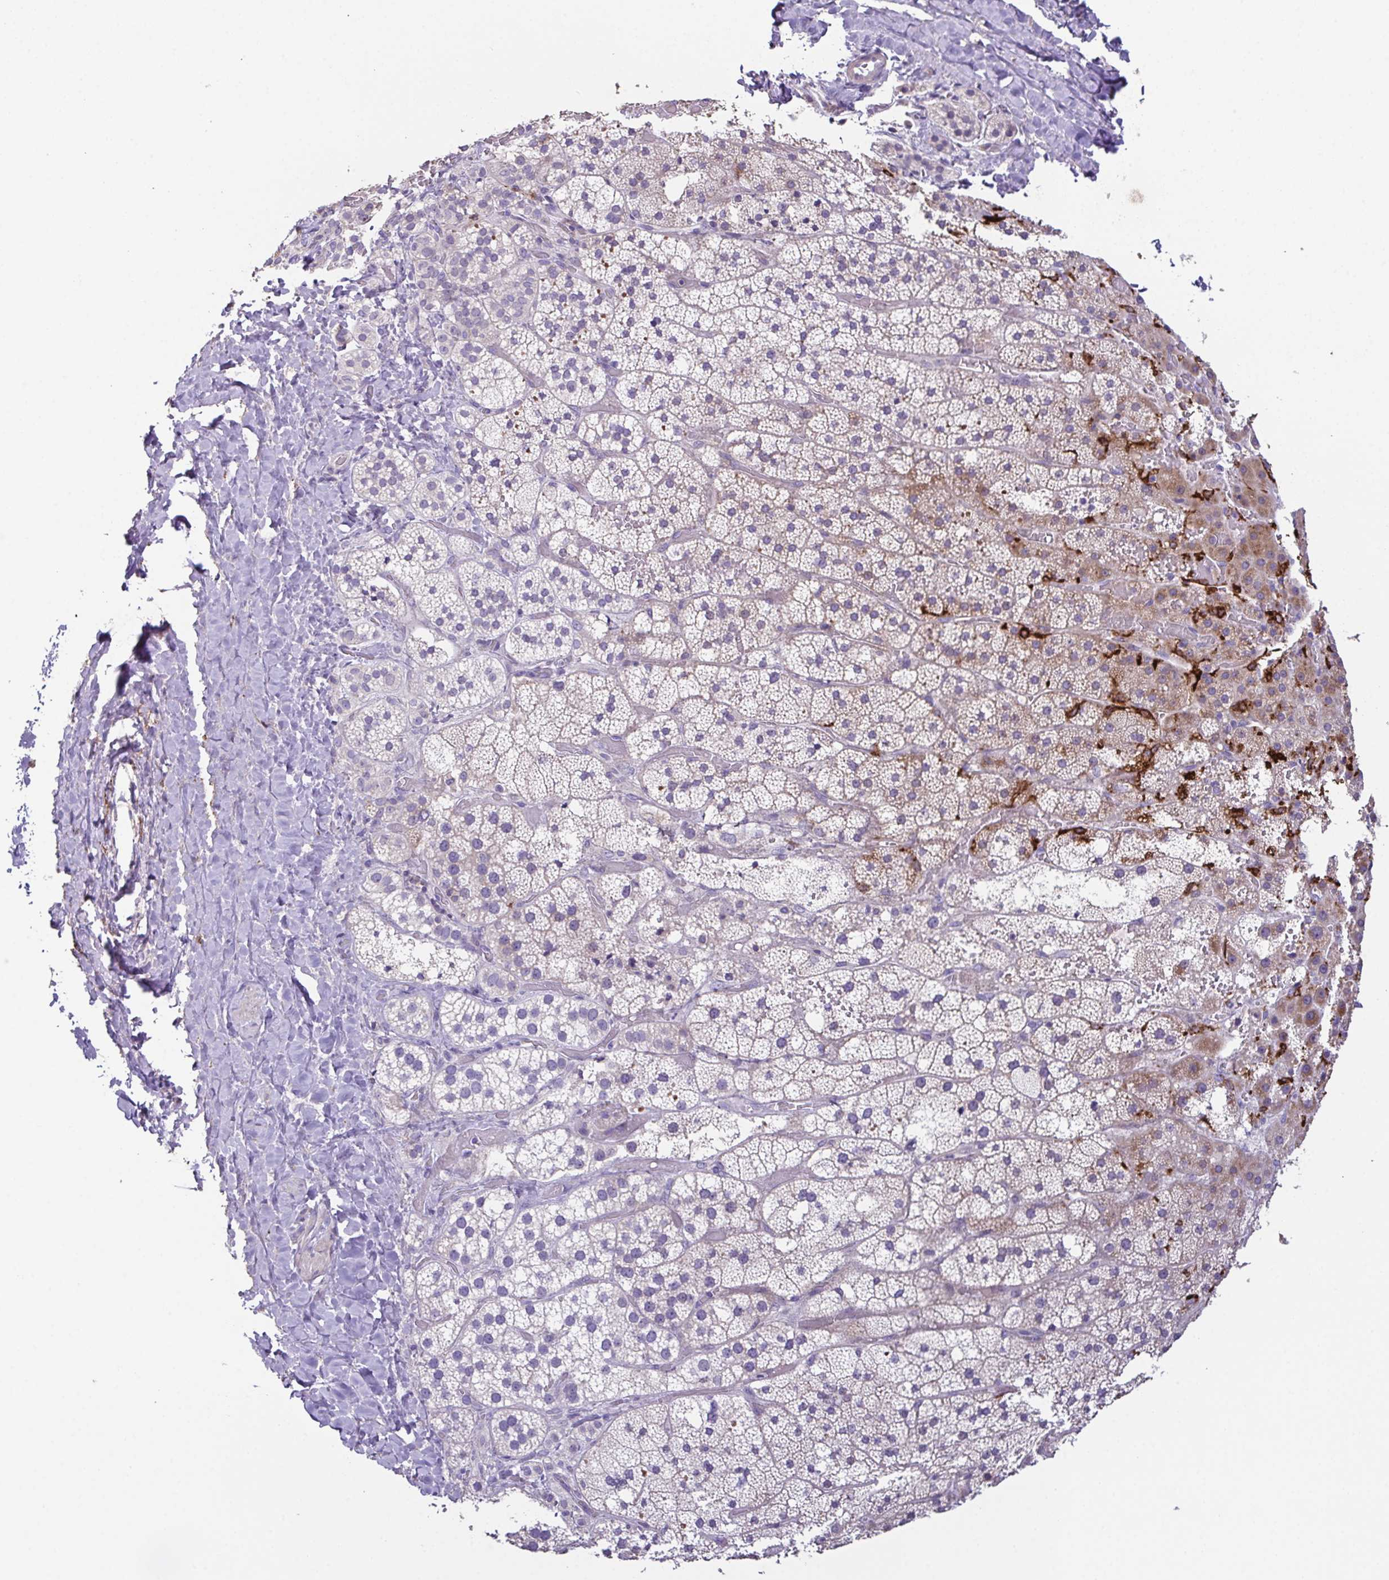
{"staining": {"intensity": "moderate", "quantity": "<25%", "location": "cytoplasmic/membranous"}, "tissue": "adrenal gland", "cell_type": "Glandular cells", "image_type": "normal", "snomed": [{"axis": "morphology", "description": "Normal tissue, NOS"}, {"axis": "topography", "description": "Adrenal gland"}], "caption": "Brown immunohistochemical staining in normal adrenal gland displays moderate cytoplasmic/membranous staining in about <25% of glandular cells.", "gene": "MARCO", "patient": {"sex": "male", "age": 53}}